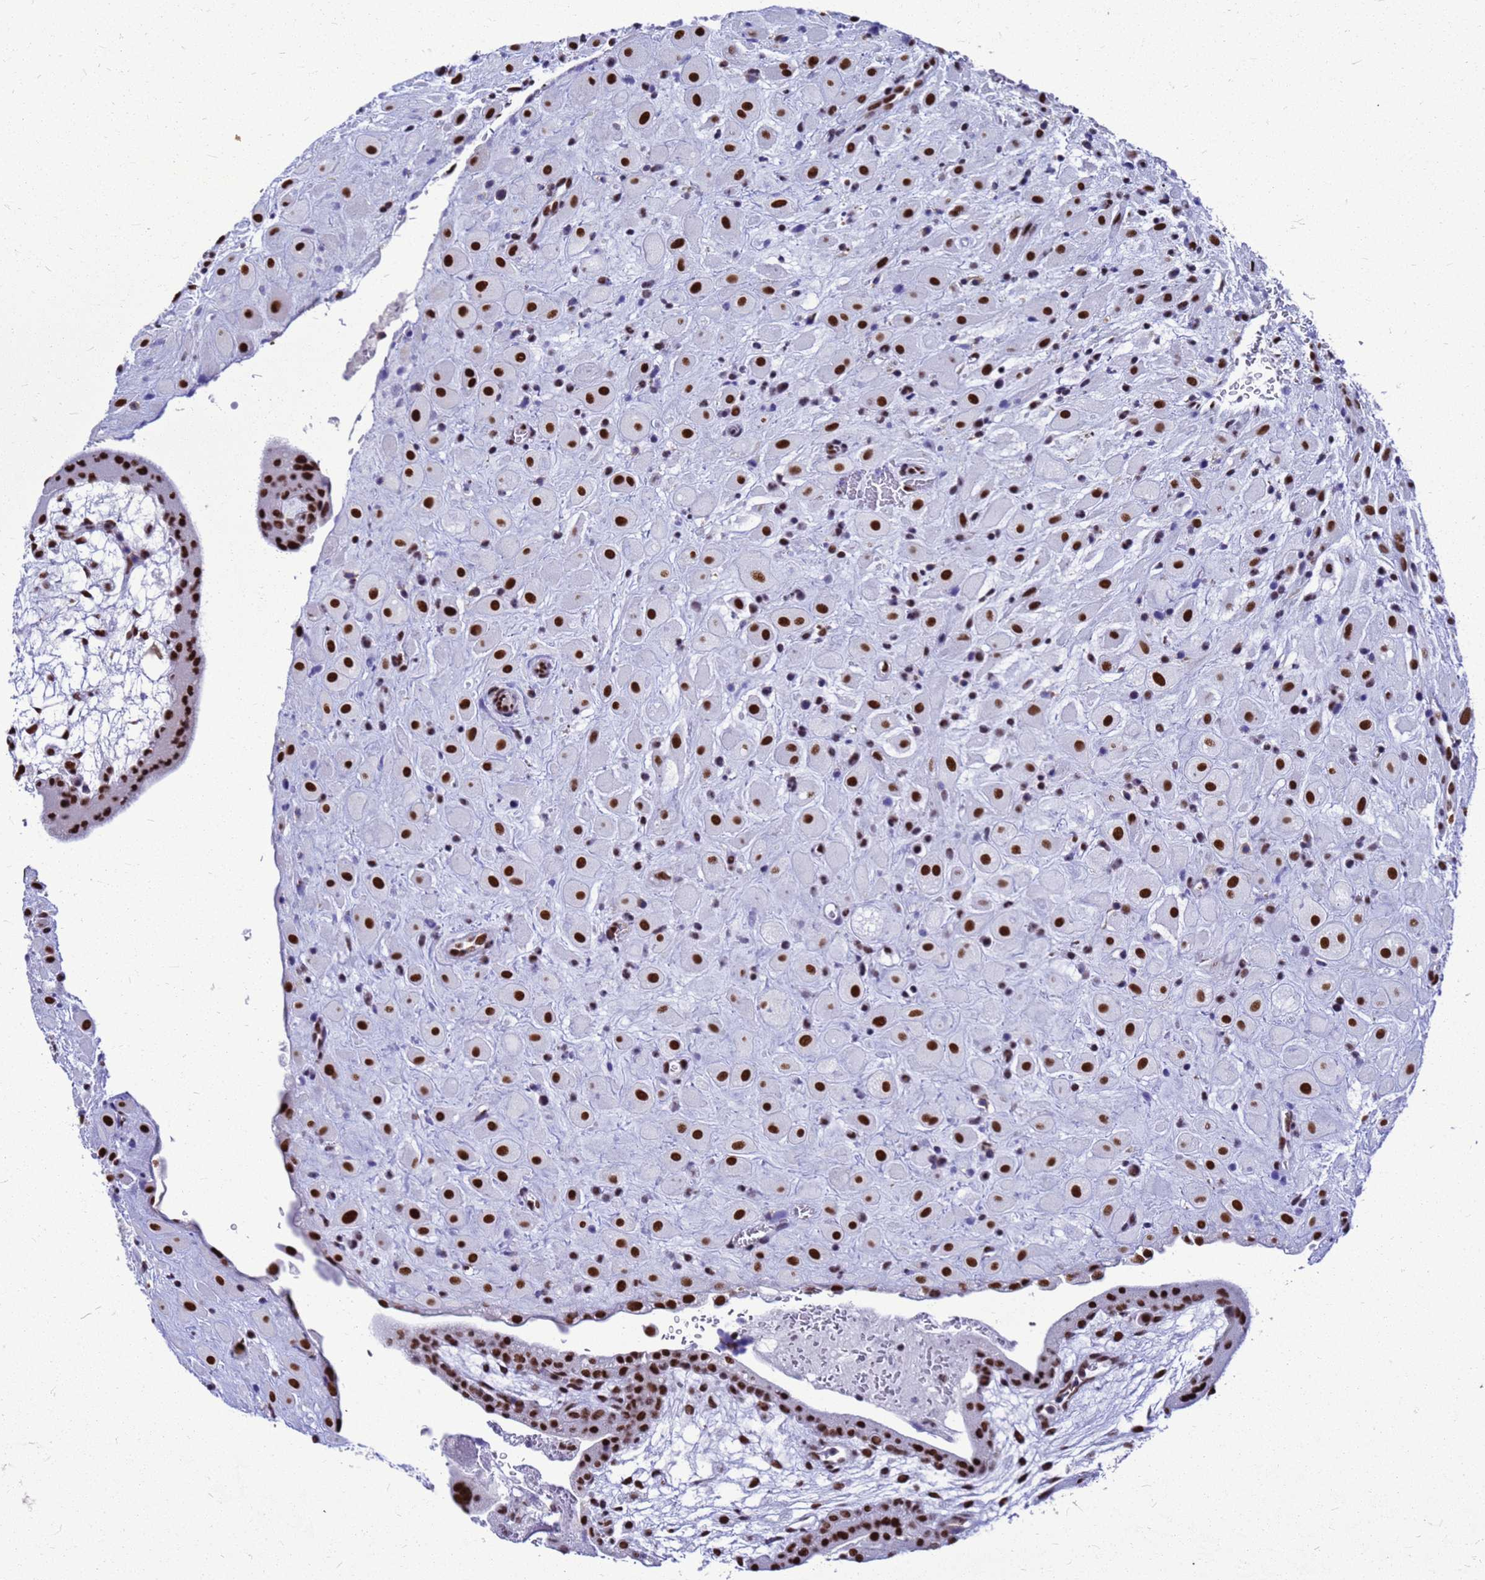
{"staining": {"intensity": "strong", "quantity": ">75%", "location": "nuclear"}, "tissue": "placenta", "cell_type": "Decidual cells", "image_type": "normal", "snomed": [{"axis": "morphology", "description": "Normal tissue, NOS"}, {"axis": "topography", "description": "Placenta"}], "caption": "Protein expression analysis of benign human placenta reveals strong nuclear expression in approximately >75% of decidual cells.", "gene": "SART3", "patient": {"sex": "female", "age": 35}}